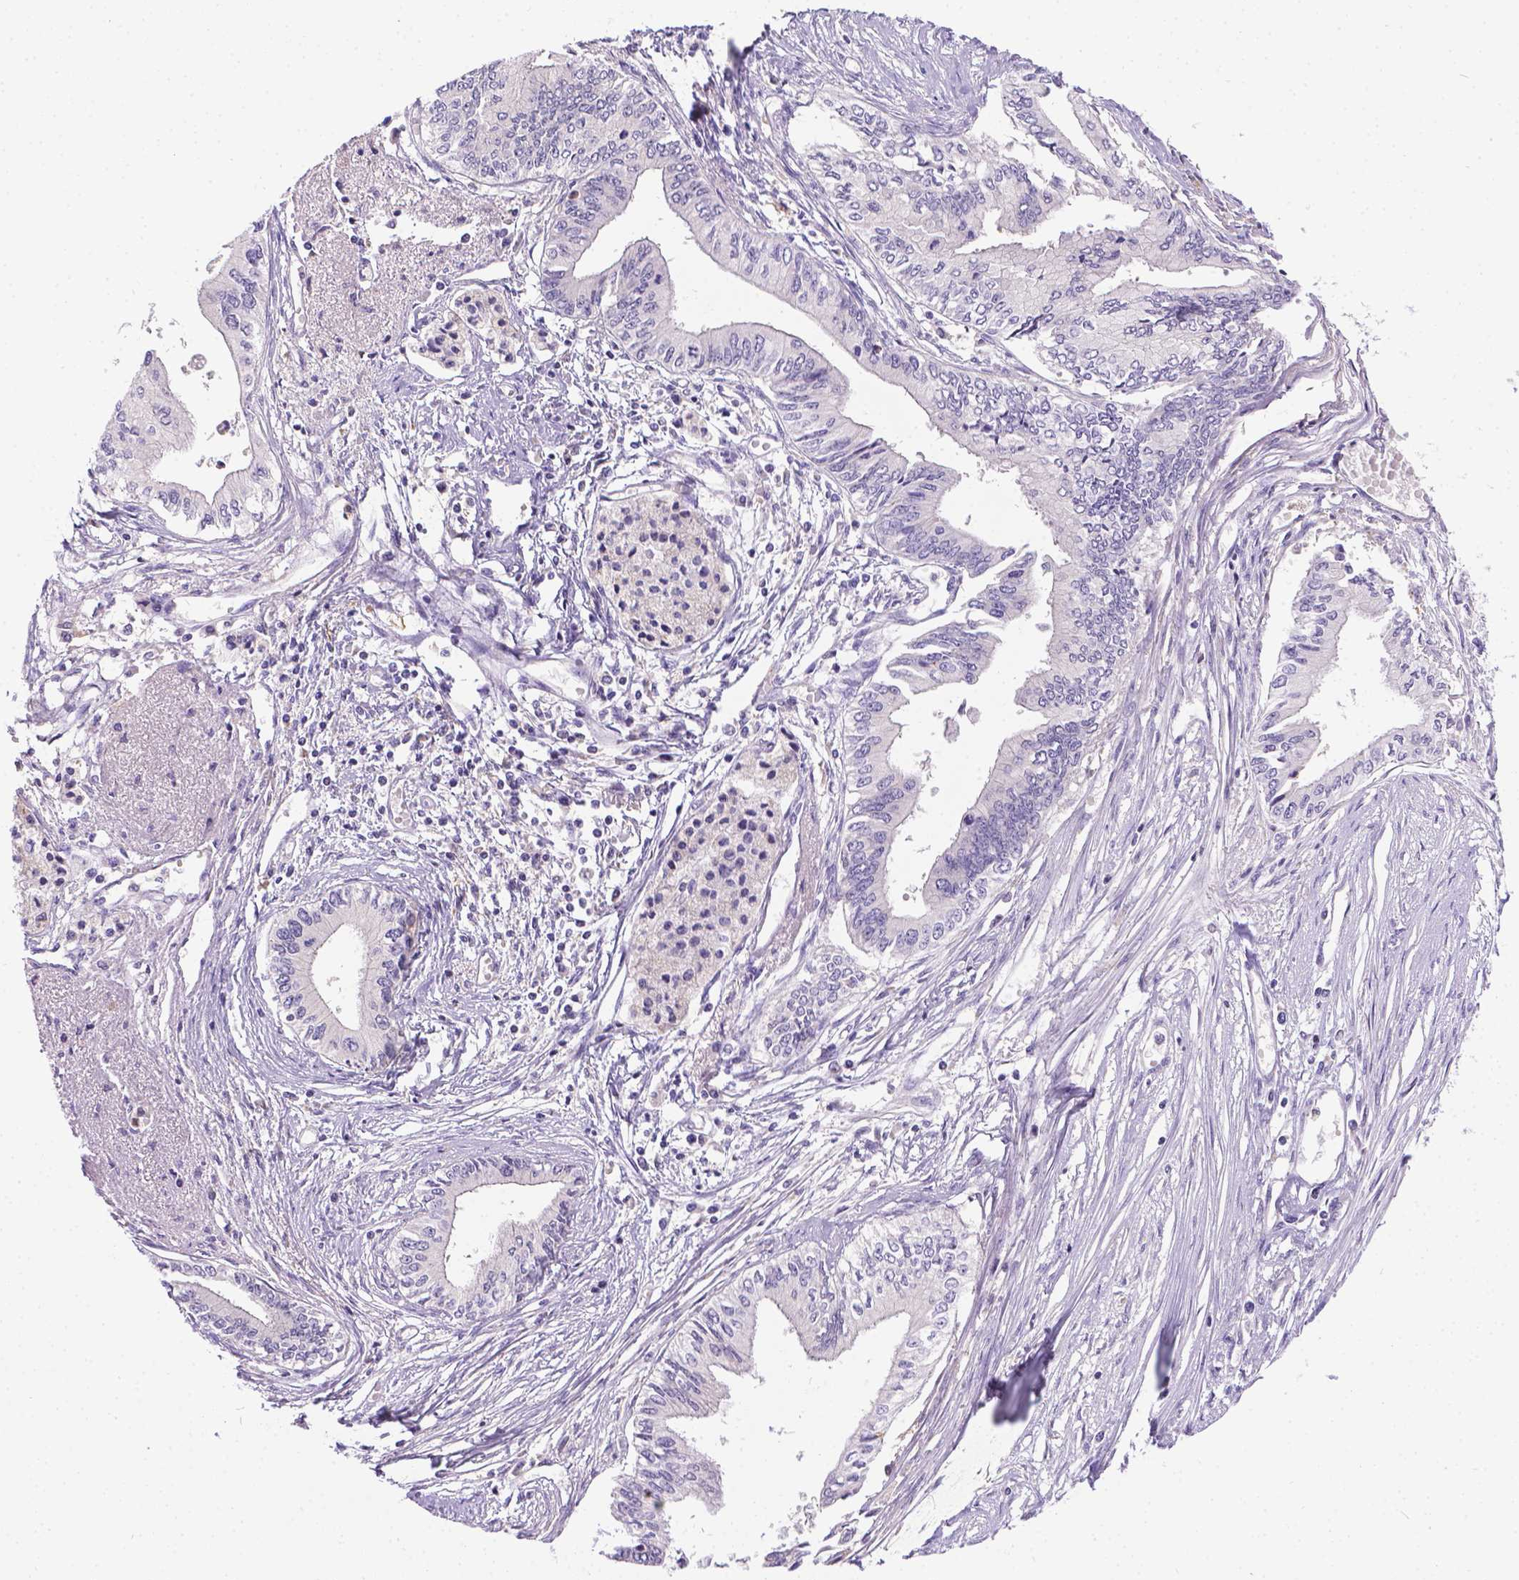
{"staining": {"intensity": "negative", "quantity": "none", "location": "none"}, "tissue": "pancreatic cancer", "cell_type": "Tumor cells", "image_type": "cancer", "snomed": [{"axis": "morphology", "description": "Adenocarcinoma, NOS"}, {"axis": "topography", "description": "Pancreas"}], "caption": "A micrograph of human pancreatic cancer (adenocarcinoma) is negative for staining in tumor cells. The staining was performed using DAB (3,3'-diaminobenzidine) to visualize the protein expression in brown, while the nuclei were stained in blue with hematoxylin (Magnification: 20x).", "gene": "TM4SF18", "patient": {"sex": "female", "age": 61}}